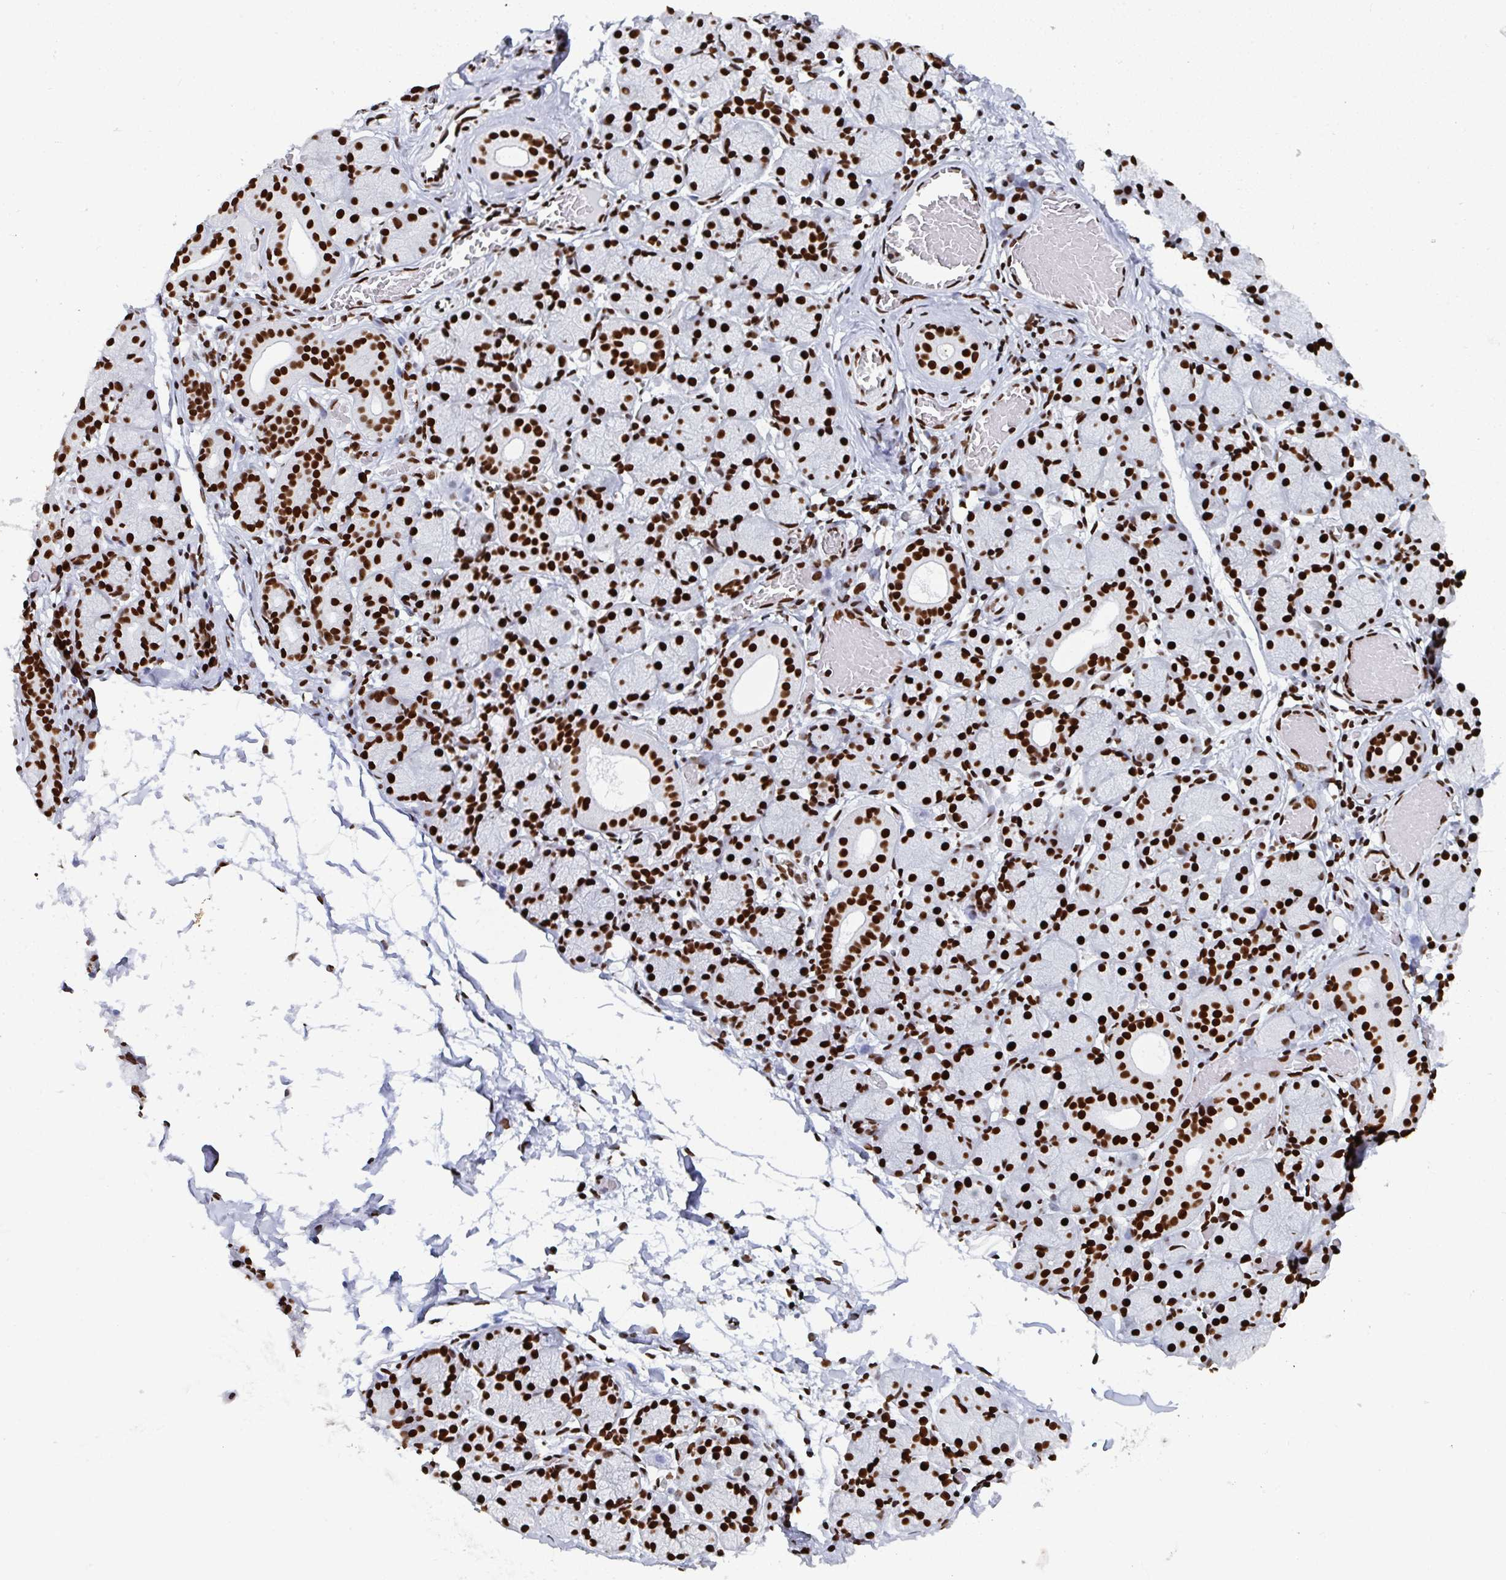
{"staining": {"intensity": "strong", "quantity": ">75%", "location": "nuclear"}, "tissue": "salivary gland", "cell_type": "Glandular cells", "image_type": "normal", "snomed": [{"axis": "morphology", "description": "Normal tissue, NOS"}, {"axis": "topography", "description": "Salivary gland"}], "caption": "Salivary gland was stained to show a protein in brown. There is high levels of strong nuclear expression in about >75% of glandular cells. (DAB = brown stain, brightfield microscopy at high magnification).", "gene": "GAR1", "patient": {"sex": "female", "age": 24}}